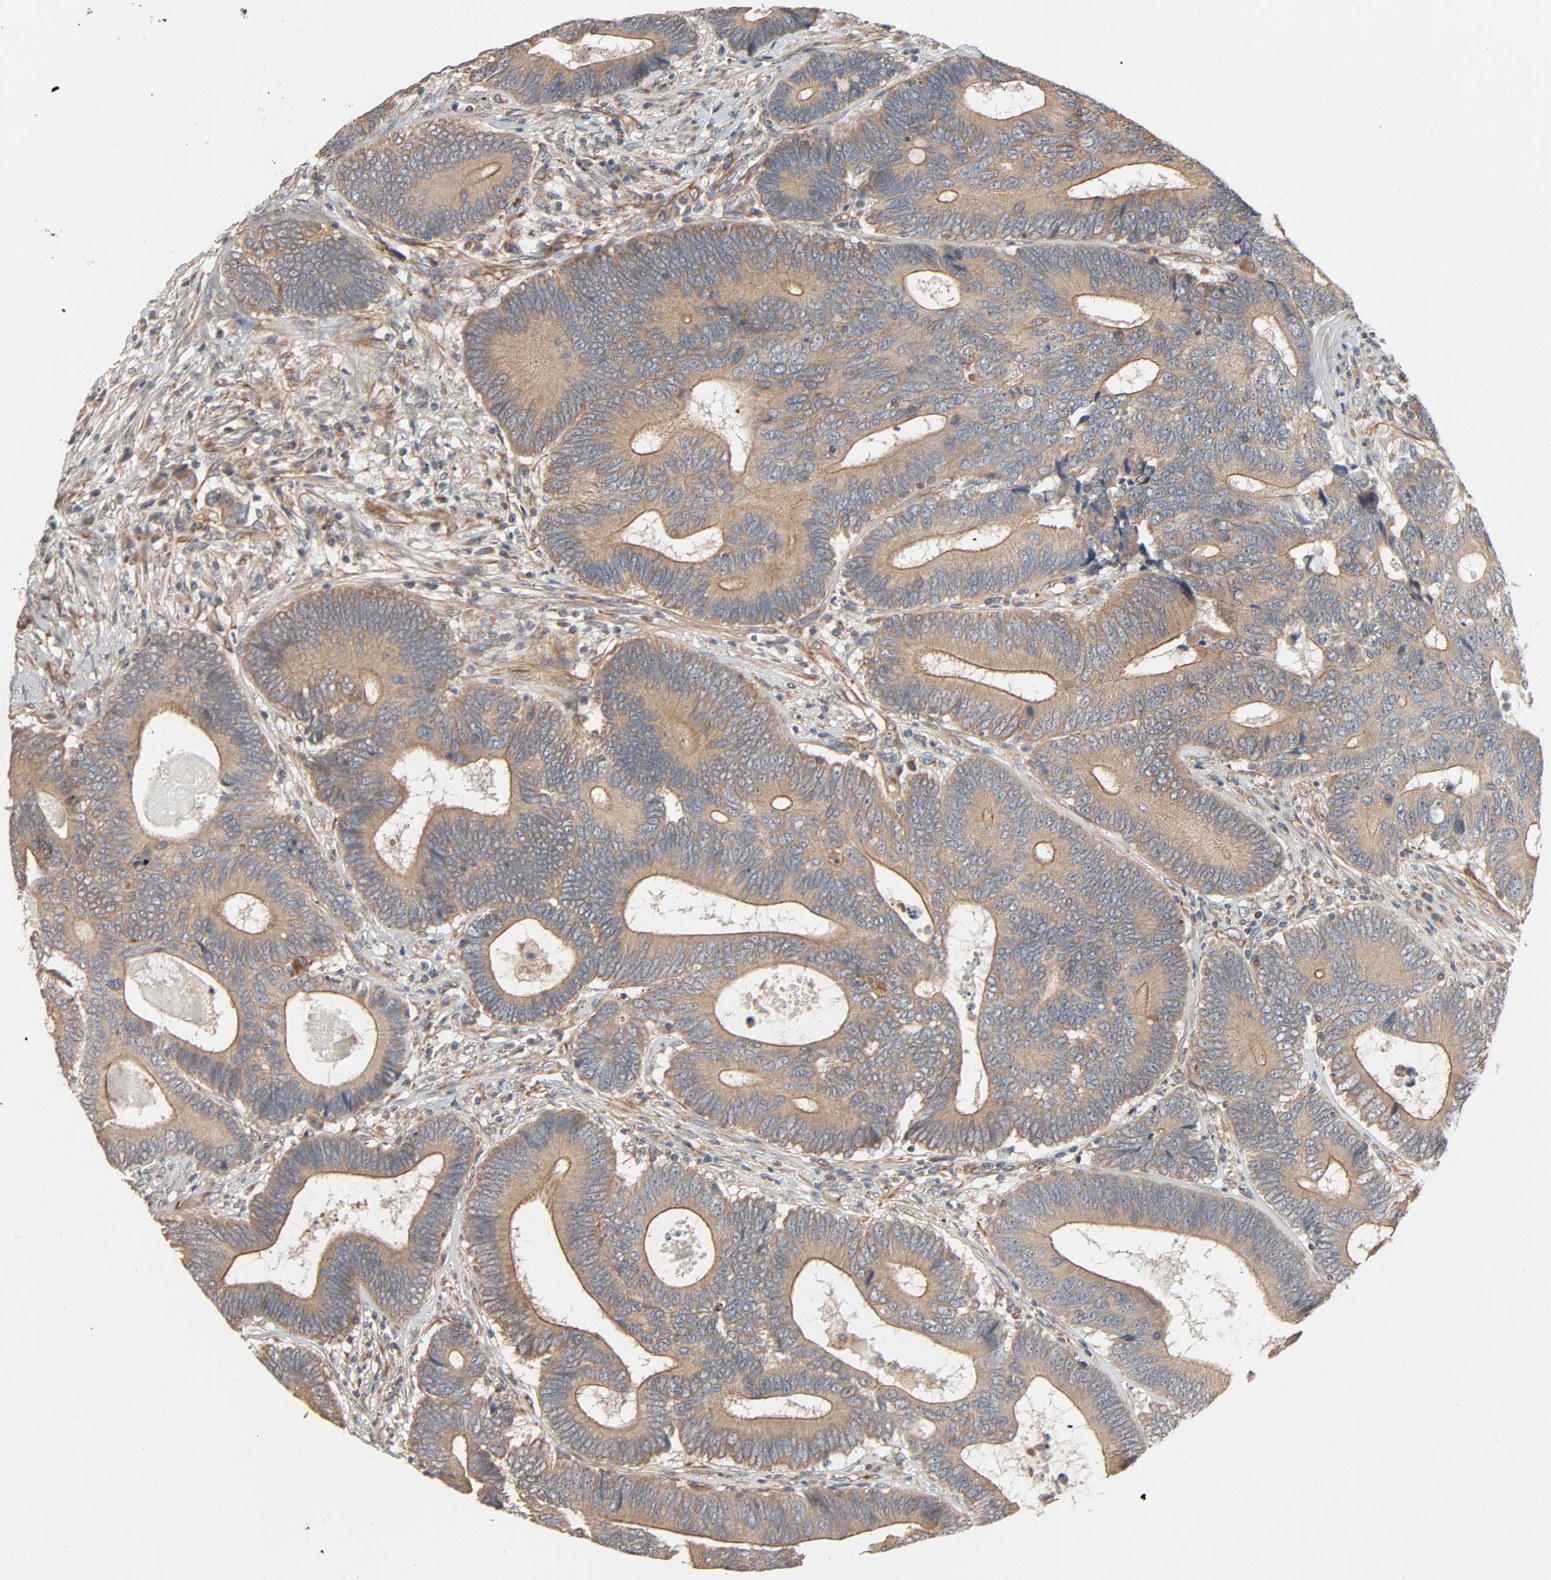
{"staining": {"intensity": "moderate", "quantity": ">75%", "location": "cytoplasmic/membranous"}, "tissue": "colorectal cancer", "cell_type": "Tumor cells", "image_type": "cancer", "snomed": [{"axis": "morphology", "description": "Adenocarcinoma, NOS"}, {"axis": "topography", "description": "Colon"}], "caption": "DAB immunohistochemical staining of human adenocarcinoma (colorectal) demonstrates moderate cytoplasmic/membranous protein positivity in about >75% of tumor cells.", "gene": "TRIOBP", "patient": {"sex": "female", "age": 78}}